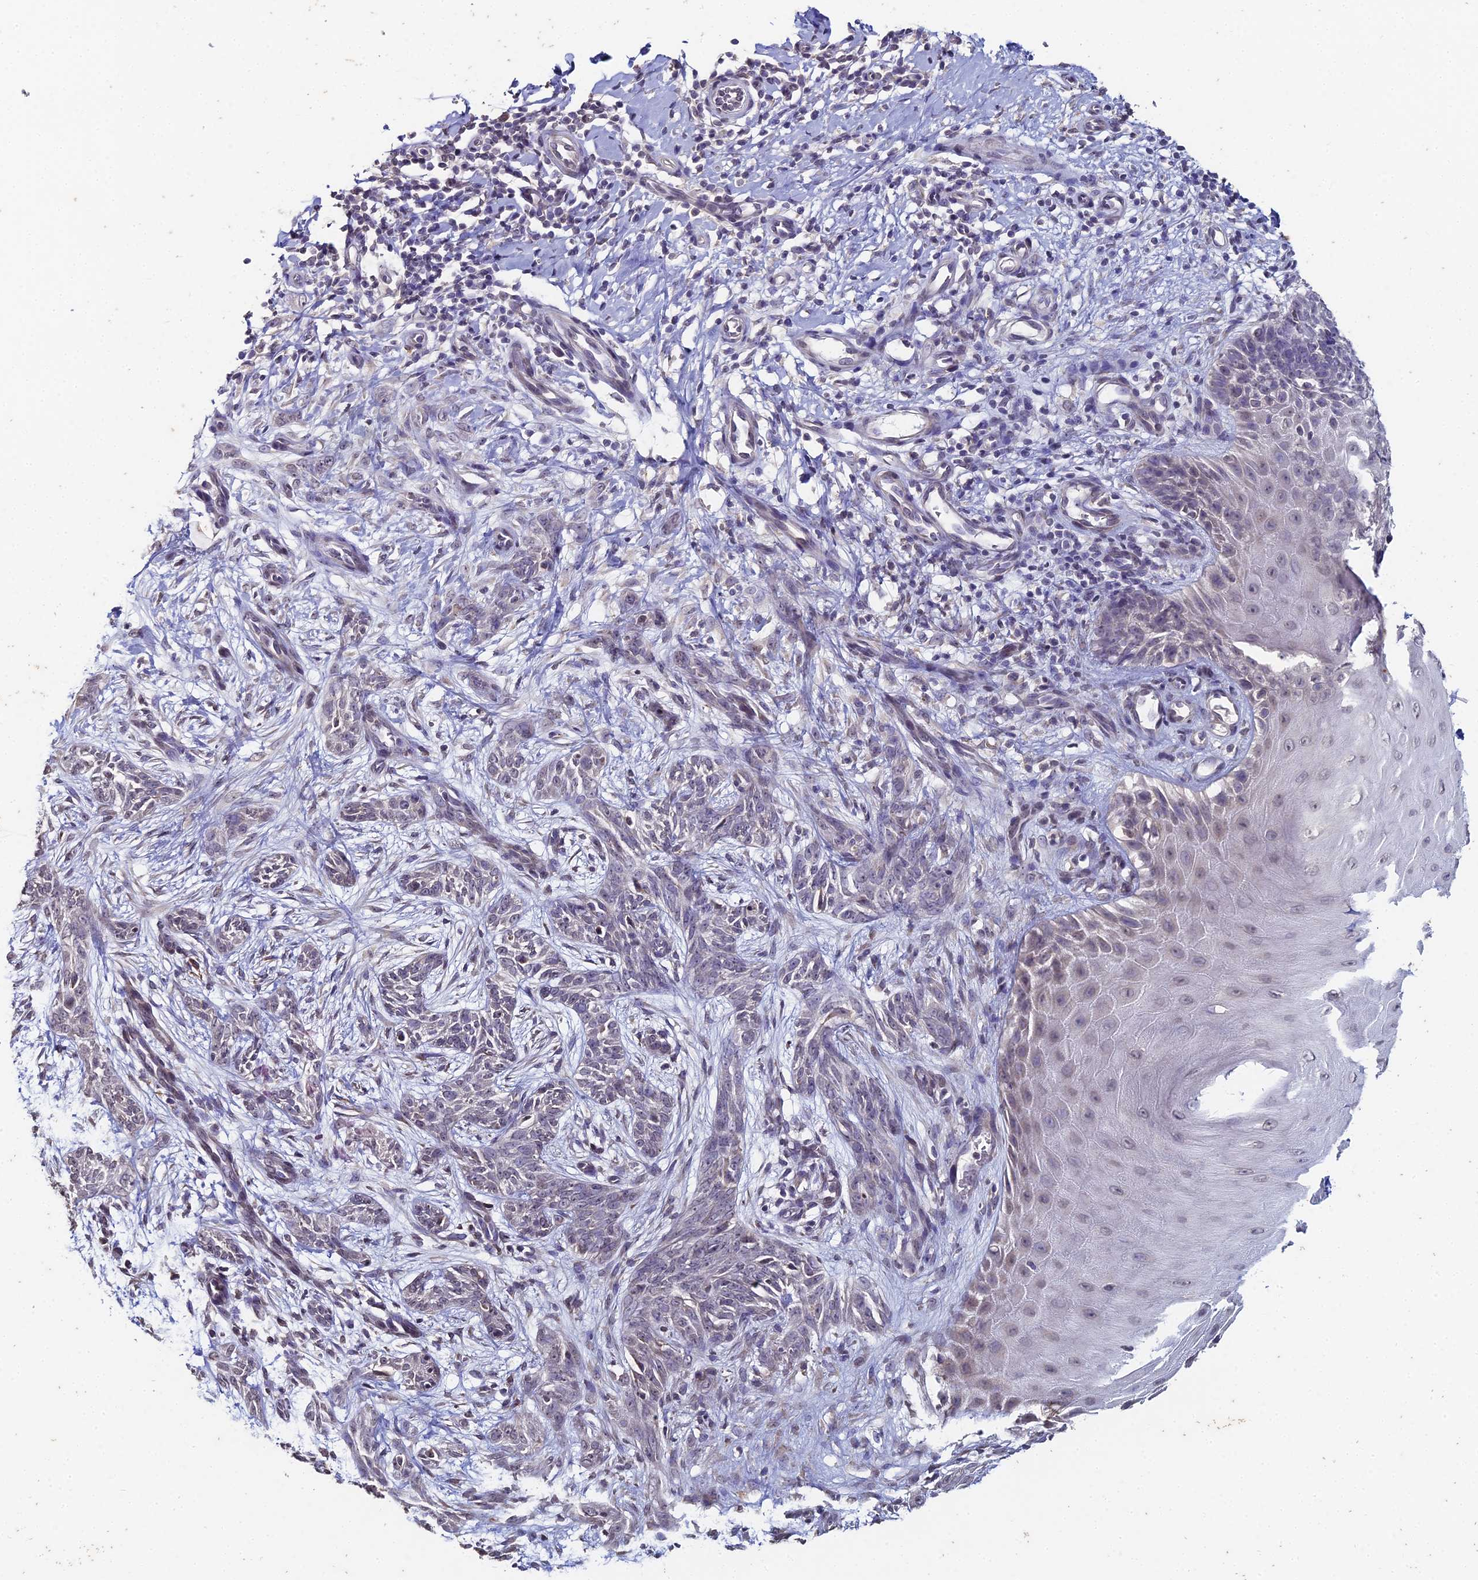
{"staining": {"intensity": "negative", "quantity": "none", "location": "none"}, "tissue": "skin cancer", "cell_type": "Tumor cells", "image_type": "cancer", "snomed": [{"axis": "morphology", "description": "Basal cell carcinoma"}, {"axis": "topography", "description": "Skin"}], "caption": "An immunohistochemistry (IHC) histopathology image of skin basal cell carcinoma is shown. There is no staining in tumor cells of skin basal cell carcinoma.", "gene": "PRR22", "patient": {"sex": "female", "age": 82}}